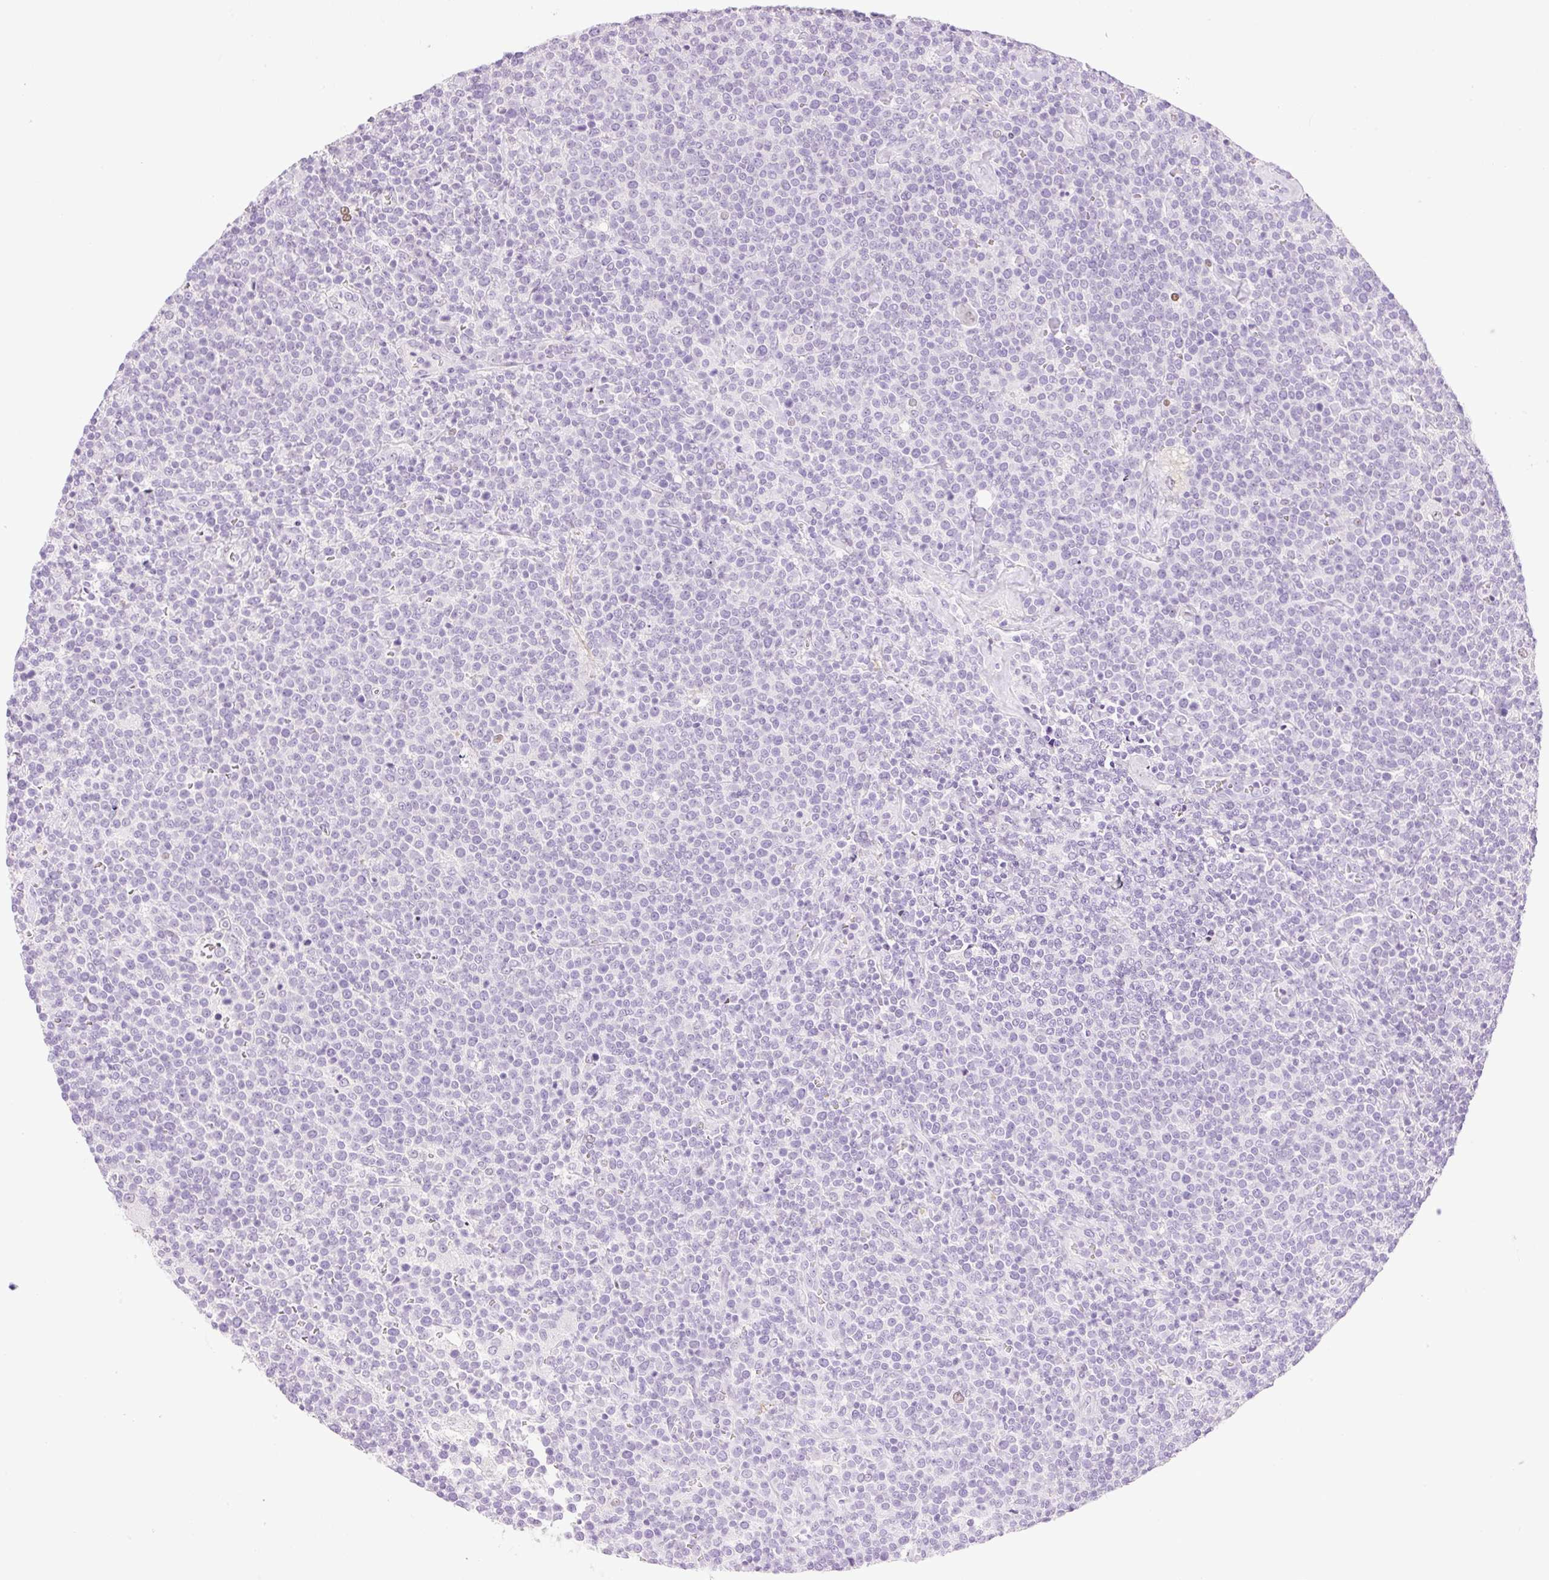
{"staining": {"intensity": "negative", "quantity": "none", "location": "none"}, "tissue": "lymphoma", "cell_type": "Tumor cells", "image_type": "cancer", "snomed": [{"axis": "morphology", "description": "Malignant lymphoma, non-Hodgkin's type, High grade"}, {"axis": "topography", "description": "Lymph node"}], "caption": "Photomicrograph shows no significant protein positivity in tumor cells of high-grade malignant lymphoma, non-Hodgkin's type.", "gene": "SP140L", "patient": {"sex": "male", "age": 61}}